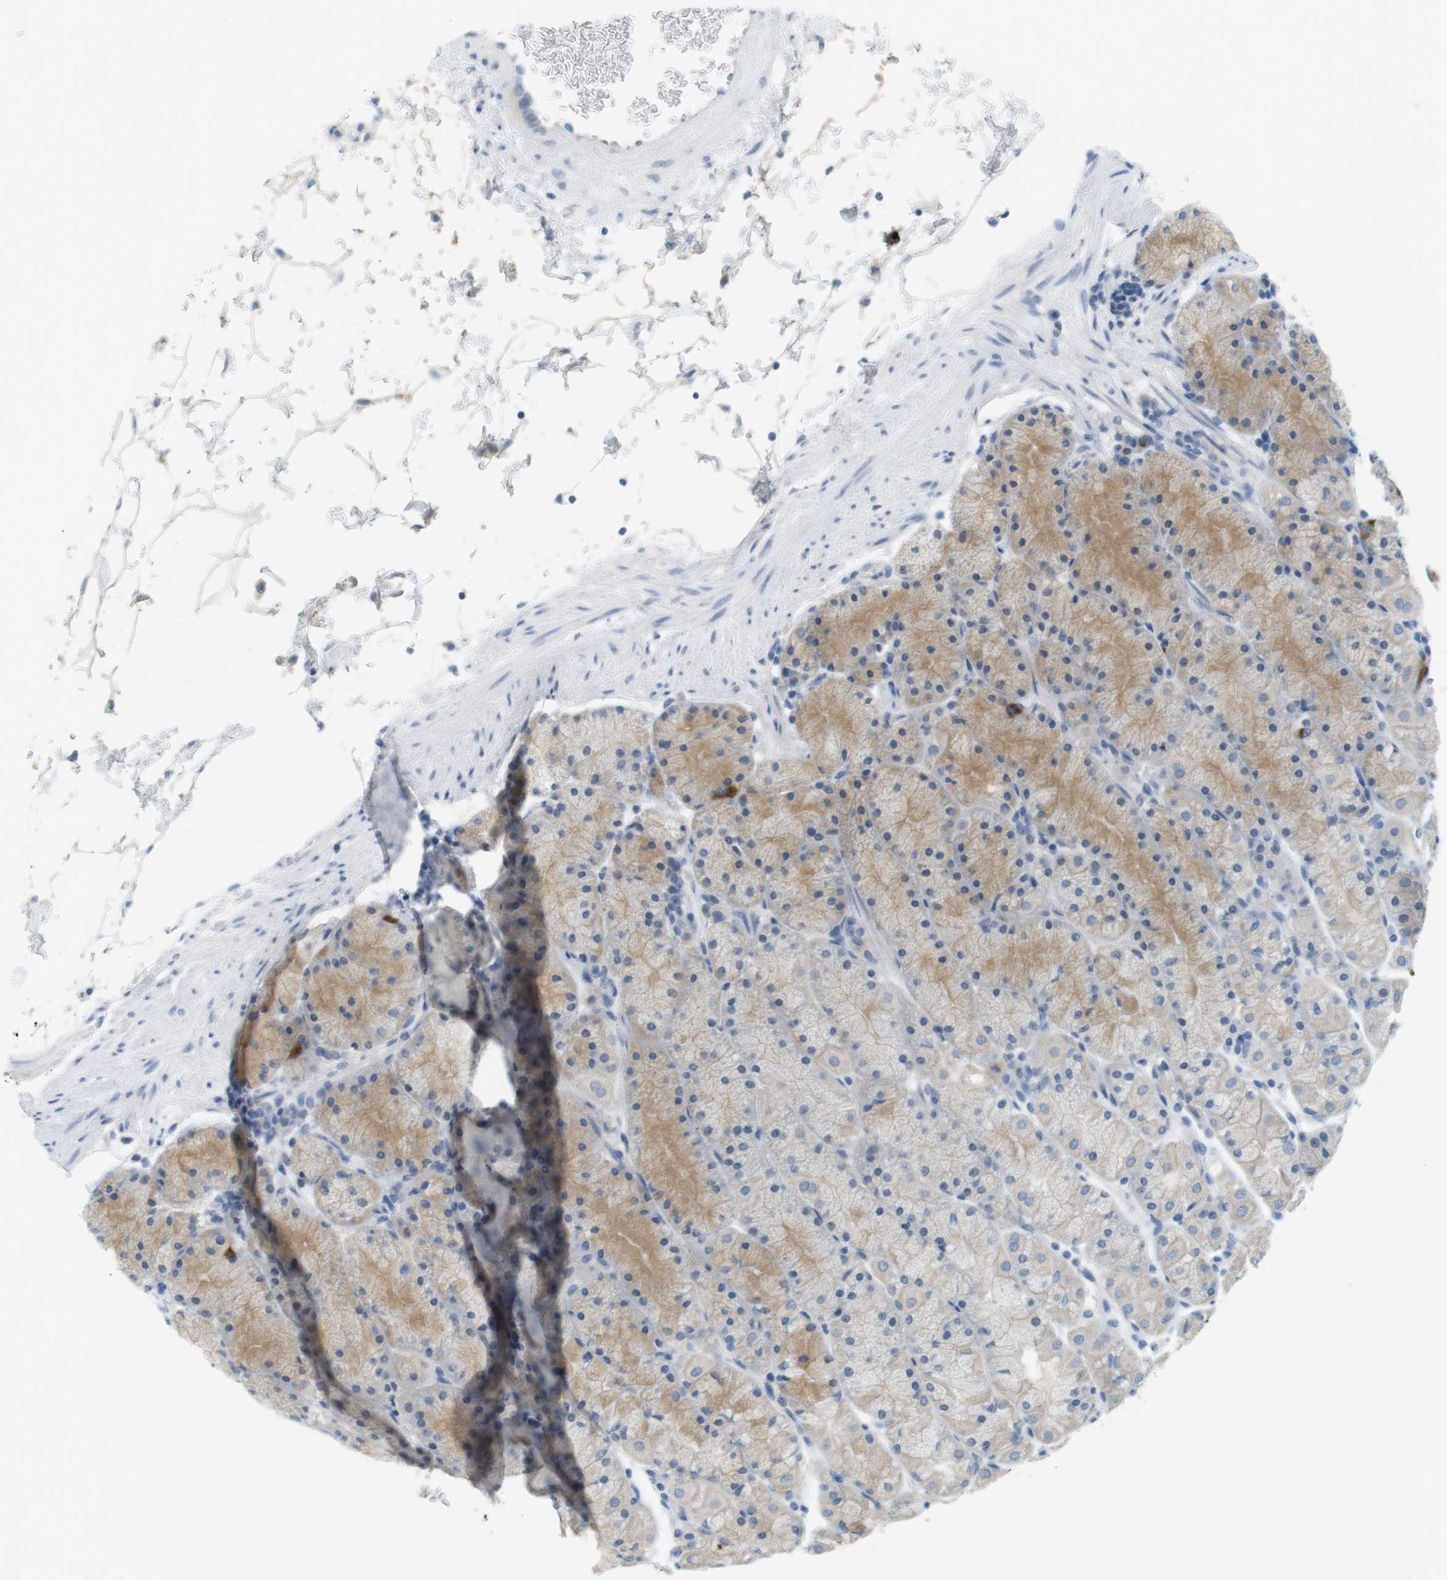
{"staining": {"intensity": "weak", "quantity": "25%-75%", "location": "cytoplasmic/membranous"}, "tissue": "stomach", "cell_type": "Glandular cells", "image_type": "normal", "snomed": [{"axis": "morphology", "description": "Normal tissue, NOS"}, {"axis": "topography", "description": "Stomach, upper"}, {"axis": "topography", "description": "Stomach"}], "caption": "A brown stain shows weak cytoplasmic/membranous positivity of a protein in glandular cells of normal stomach. (brown staining indicates protein expression, while blue staining denotes nuclei).", "gene": "MUC5B", "patient": {"sex": "male", "age": 76}}